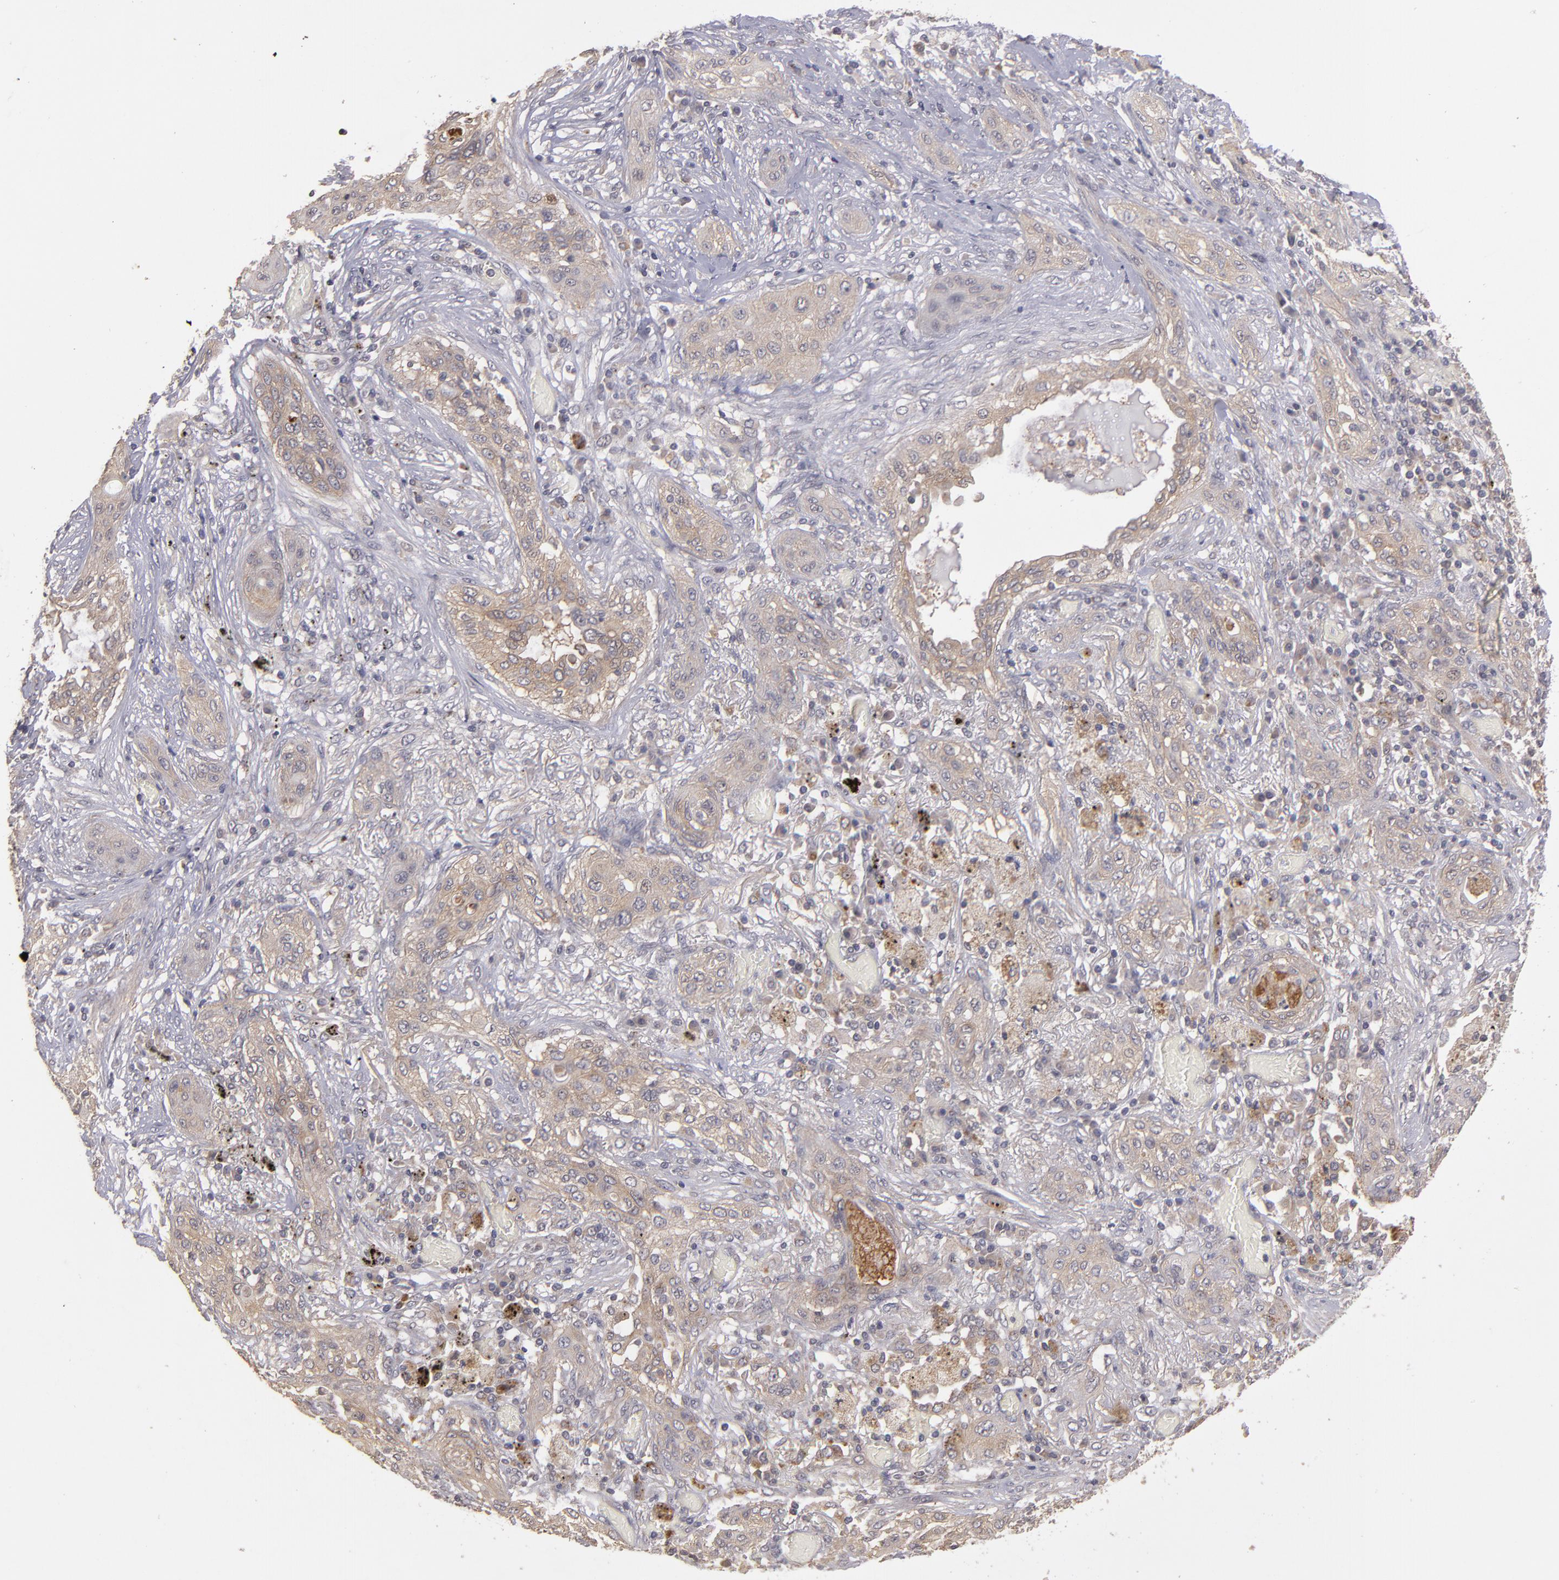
{"staining": {"intensity": "weak", "quantity": ">75%", "location": "cytoplasmic/membranous"}, "tissue": "lung cancer", "cell_type": "Tumor cells", "image_type": "cancer", "snomed": [{"axis": "morphology", "description": "Squamous cell carcinoma, NOS"}, {"axis": "topography", "description": "Lung"}], "caption": "This is a photomicrograph of IHC staining of lung squamous cell carcinoma, which shows weak staining in the cytoplasmic/membranous of tumor cells.", "gene": "CTSO", "patient": {"sex": "female", "age": 47}}